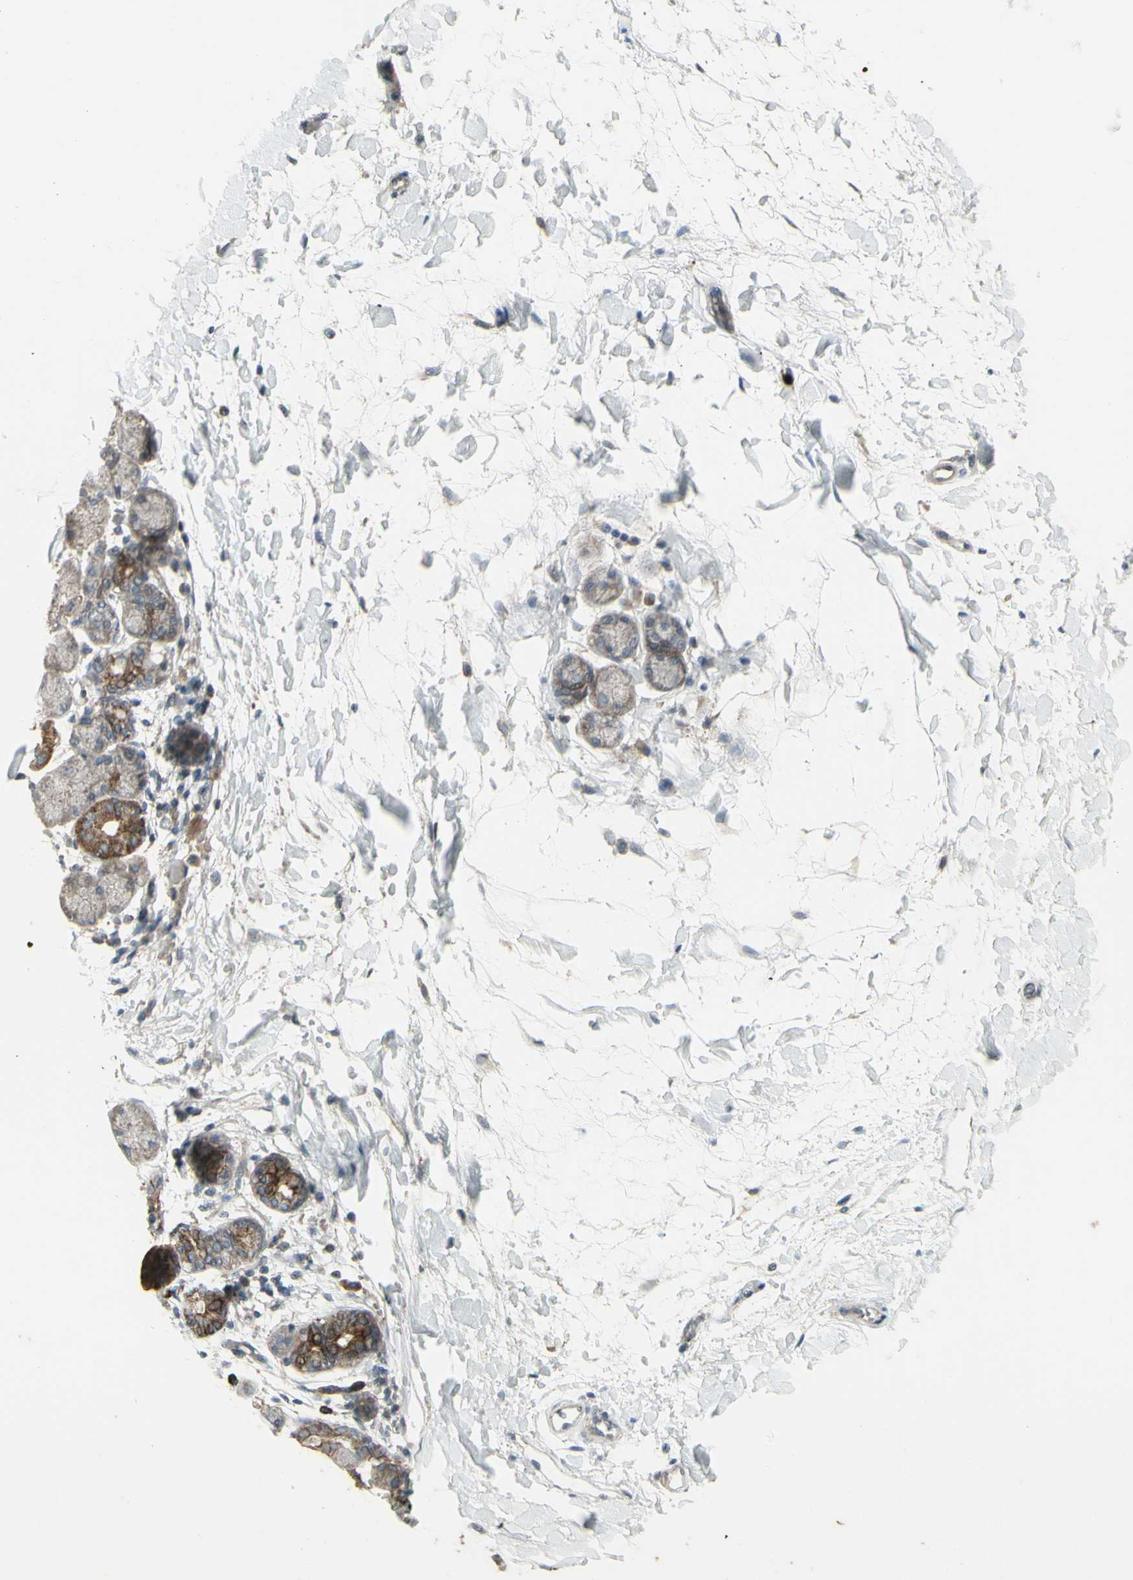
{"staining": {"intensity": "strong", "quantity": "<25%", "location": "cytoplasmic/membranous,nuclear"}, "tissue": "salivary gland", "cell_type": "Glandular cells", "image_type": "normal", "snomed": [{"axis": "morphology", "description": "Normal tissue, NOS"}, {"axis": "topography", "description": "Salivary gland"}], "caption": "DAB (3,3'-diaminobenzidine) immunohistochemical staining of normal salivary gland displays strong cytoplasmic/membranous,nuclear protein staining in about <25% of glandular cells.", "gene": "GRAMD1B", "patient": {"sex": "female", "age": 24}}